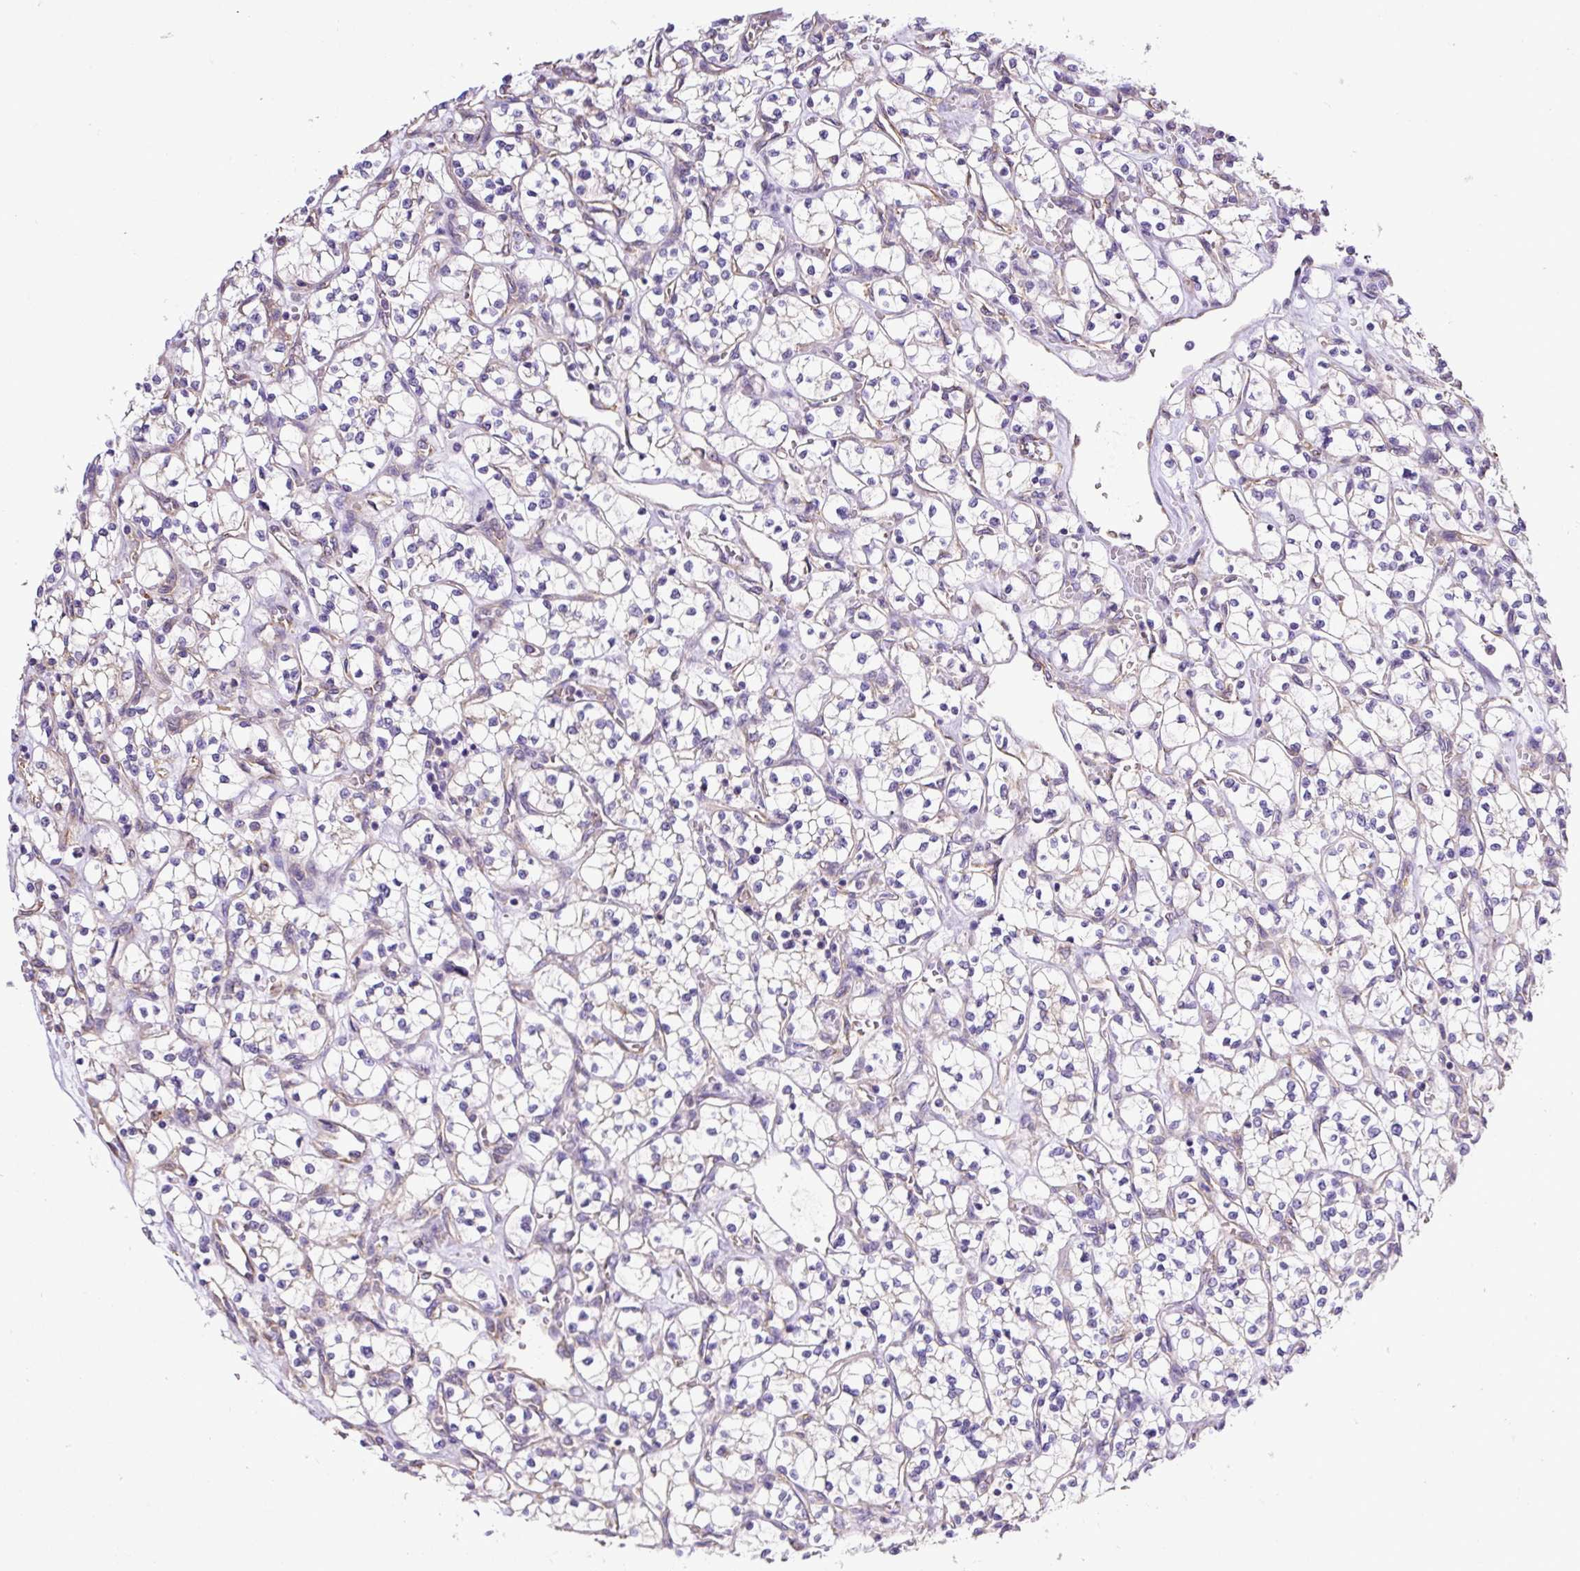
{"staining": {"intensity": "negative", "quantity": "none", "location": "none"}, "tissue": "renal cancer", "cell_type": "Tumor cells", "image_type": "cancer", "snomed": [{"axis": "morphology", "description": "Adenocarcinoma, NOS"}, {"axis": "topography", "description": "Kidney"}], "caption": "Immunohistochemical staining of human renal cancer (adenocarcinoma) exhibits no significant staining in tumor cells. (DAB (3,3'-diaminobenzidine) immunohistochemistry with hematoxylin counter stain).", "gene": "DCTN1", "patient": {"sex": "female", "age": 64}}